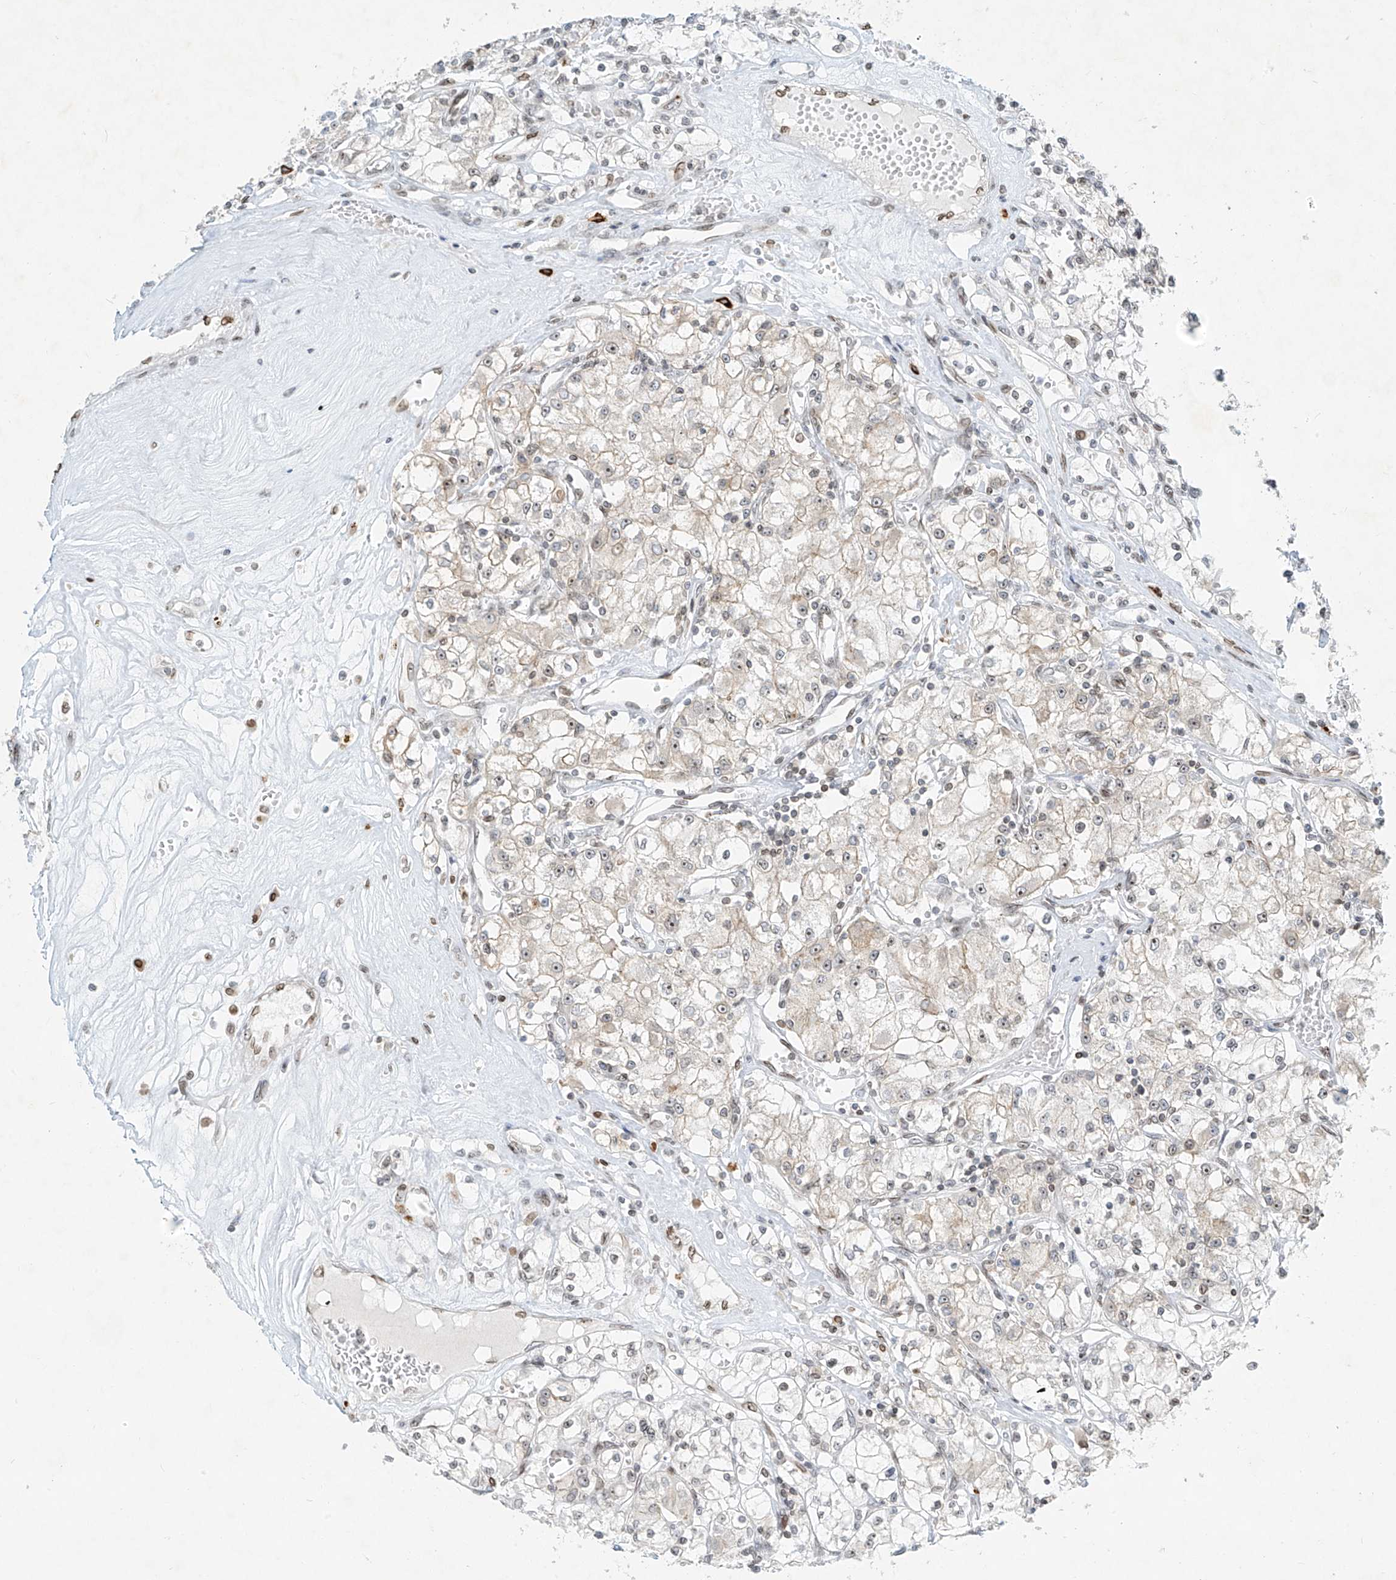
{"staining": {"intensity": "weak", "quantity": "25%-75%", "location": "cytoplasmic/membranous,nuclear"}, "tissue": "renal cancer", "cell_type": "Tumor cells", "image_type": "cancer", "snomed": [{"axis": "morphology", "description": "Adenocarcinoma, NOS"}, {"axis": "topography", "description": "Kidney"}], "caption": "There is low levels of weak cytoplasmic/membranous and nuclear staining in tumor cells of renal cancer, as demonstrated by immunohistochemical staining (brown color).", "gene": "SAMD15", "patient": {"sex": "female", "age": 59}}